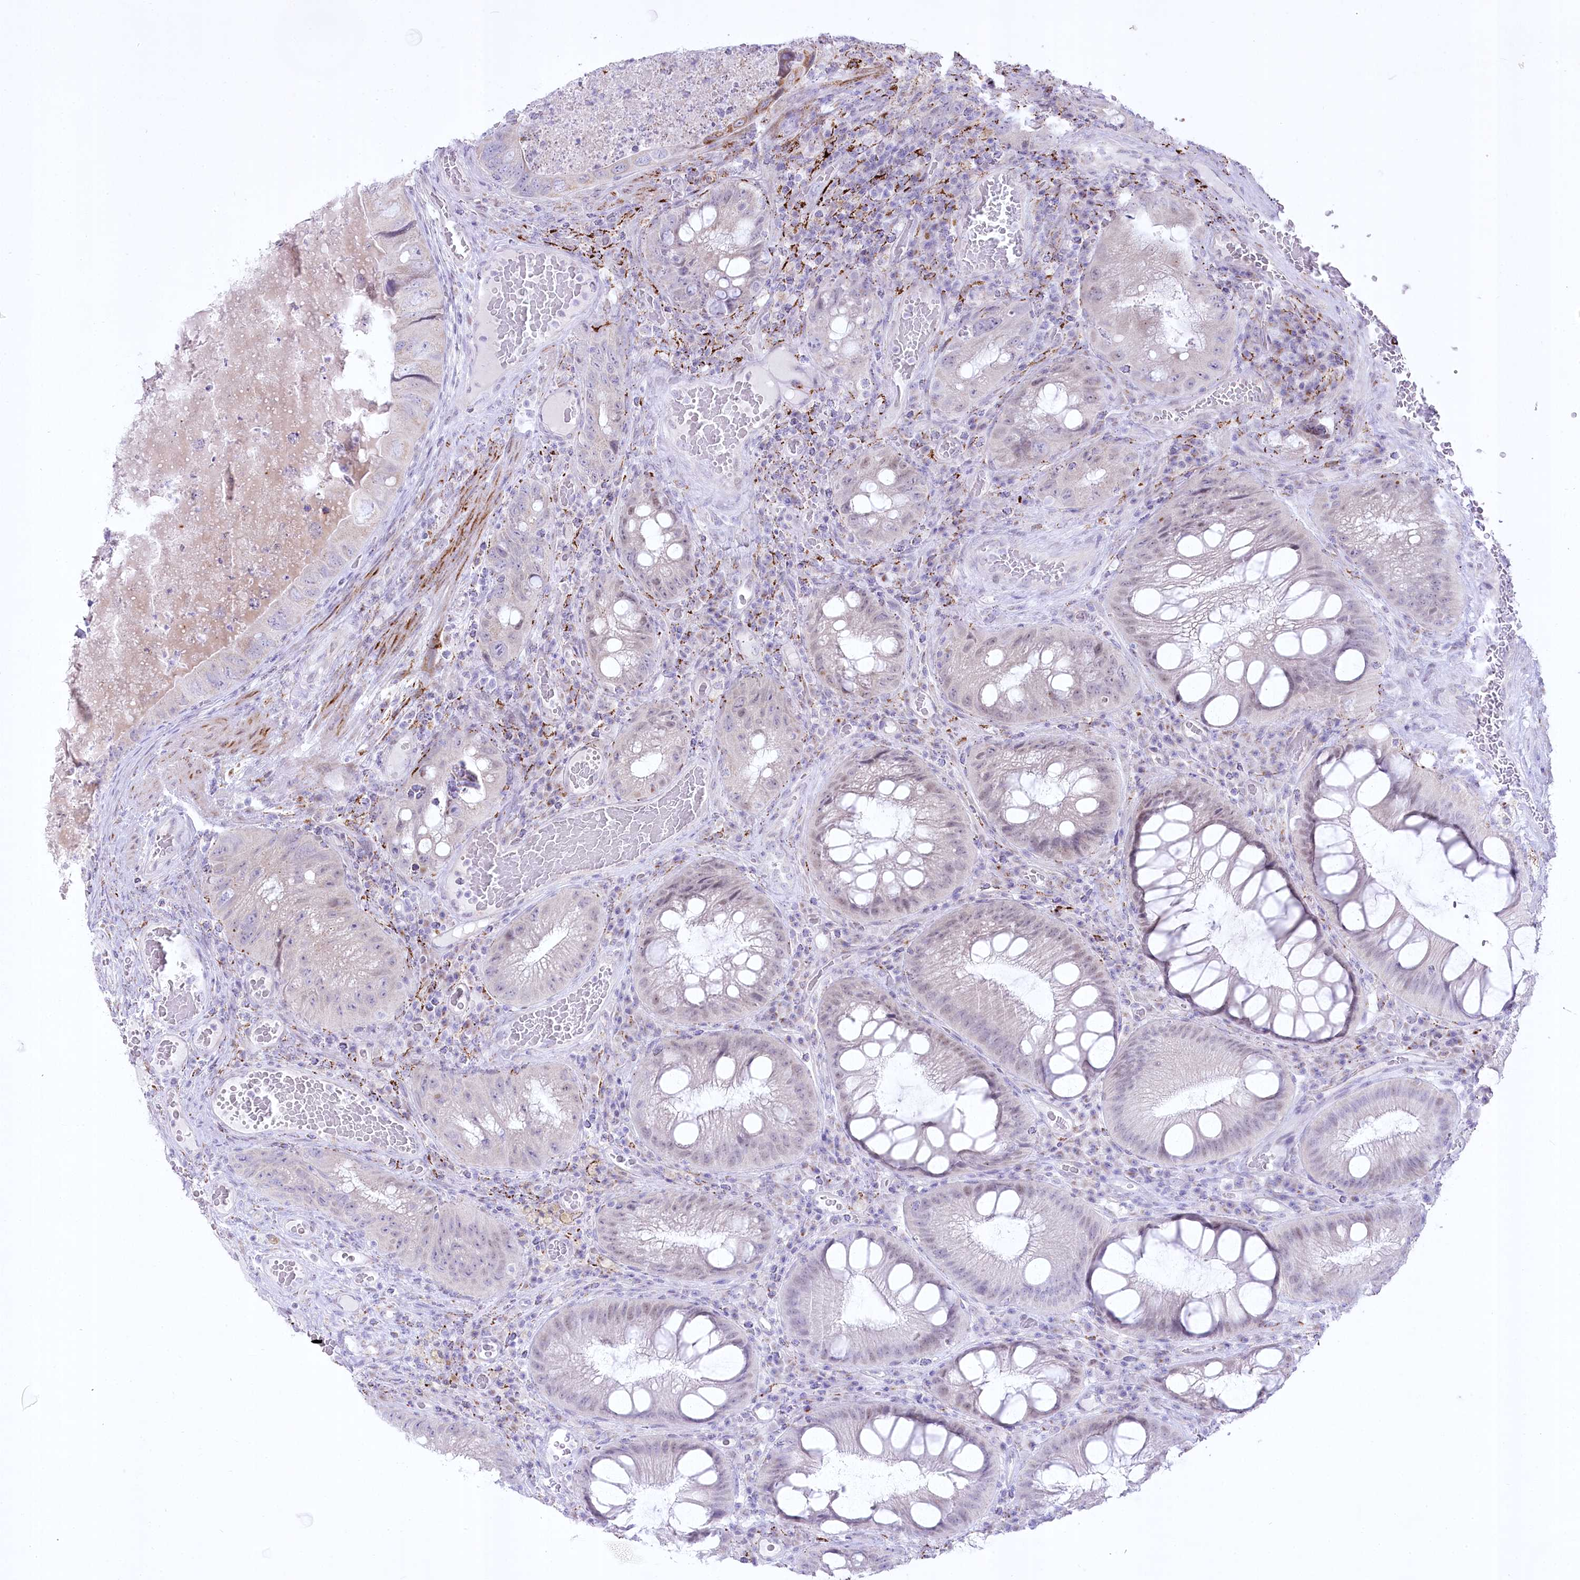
{"staining": {"intensity": "negative", "quantity": "none", "location": "none"}, "tissue": "colorectal cancer", "cell_type": "Tumor cells", "image_type": "cancer", "snomed": [{"axis": "morphology", "description": "Adenocarcinoma, NOS"}, {"axis": "topography", "description": "Rectum"}], "caption": "Micrograph shows no significant protein expression in tumor cells of colorectal adenocarcinoma.", "gene": "CEP164", "patient": {"sex": "male", "age": 63}}